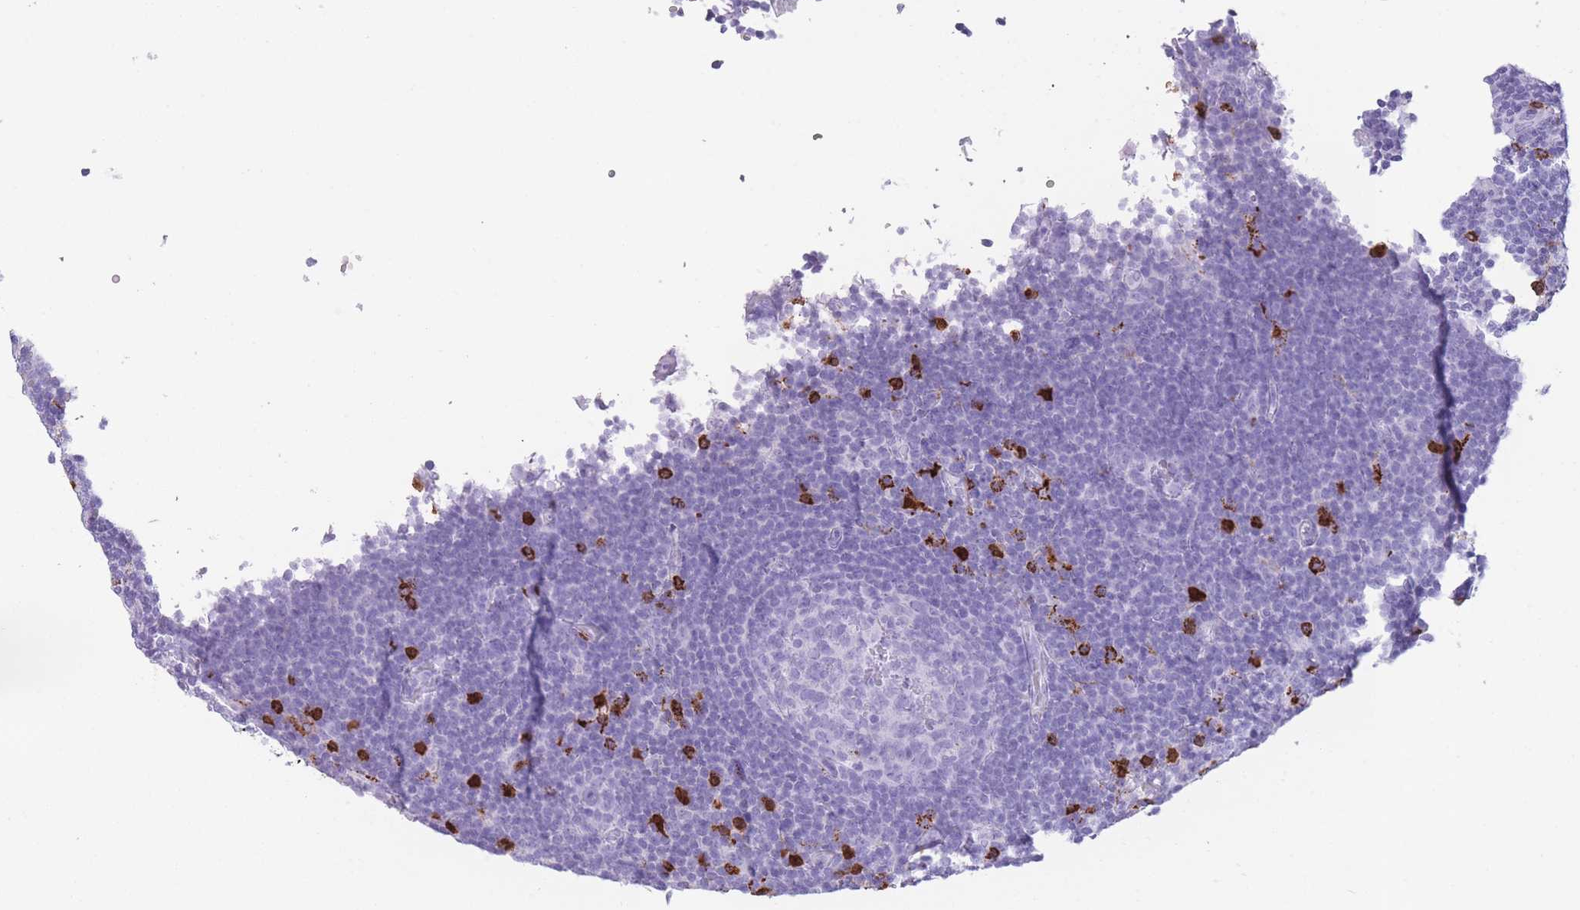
{"staining": {"intensity": "negative", "quantity": "none", "location": "none"}, "tissue": "lymphoma", "cell_type": "Tumor cells", "image_type": "cancer", "snomed": [{"axis": "morphology", "description": "Hodgkin's disease, NOS"}, {"axis": "topography", "description": "Lymph node"}], "caption": "High magnification brightfield microscopy of Hodgkin's disease stained with DAB (brown) and counterstained with hematoxylin (blue): tumor cells show no significant positivity.", "gene": "OR4F21", "patient": {"sex": "female", "age": 57}}